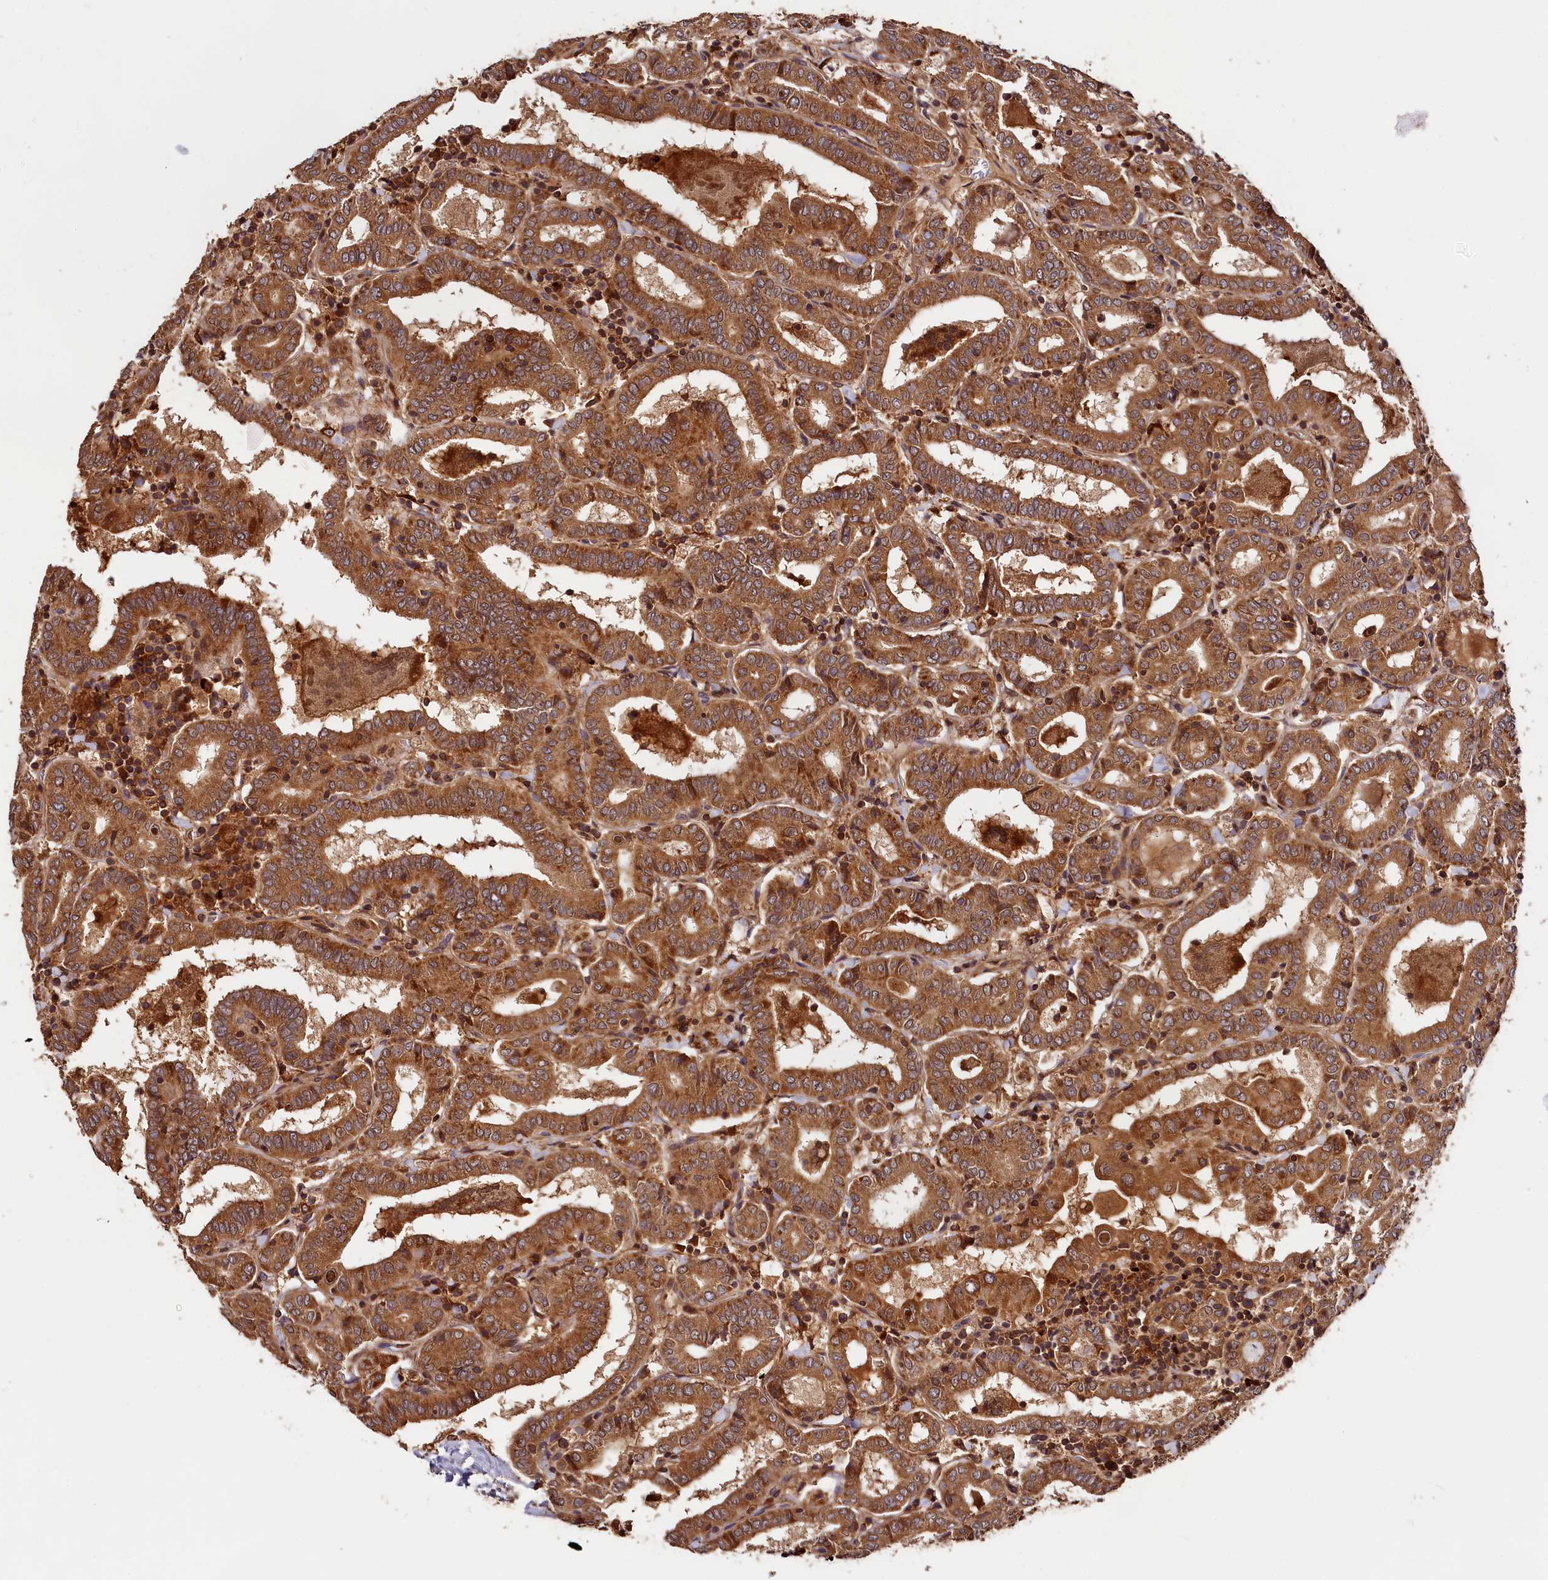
{"staining": {"intensity": "strong", "quantity": ">75%", "location": "cytoplasmic/membranous"}, "tissue": "thyroid cancer", "cell_type": "Tumor cells", "image_type": "cancer", "snomed": [{"axis": "morphology", "description": "Papillary adenocarcinoma, NOS"}, {"axis": "topography", "description": "Thyroid gland"}], "caption": "IHC of thyroid papillary adenocarcinoma reveals high levels of strong cytoplasmic/membranous positivity in approximately >75% of tumor cells. The protein is shown in brown color, while the nuclei are stained blue.", "gene": "HMOX2", "patient": {"sex": "female", "age": 72}}